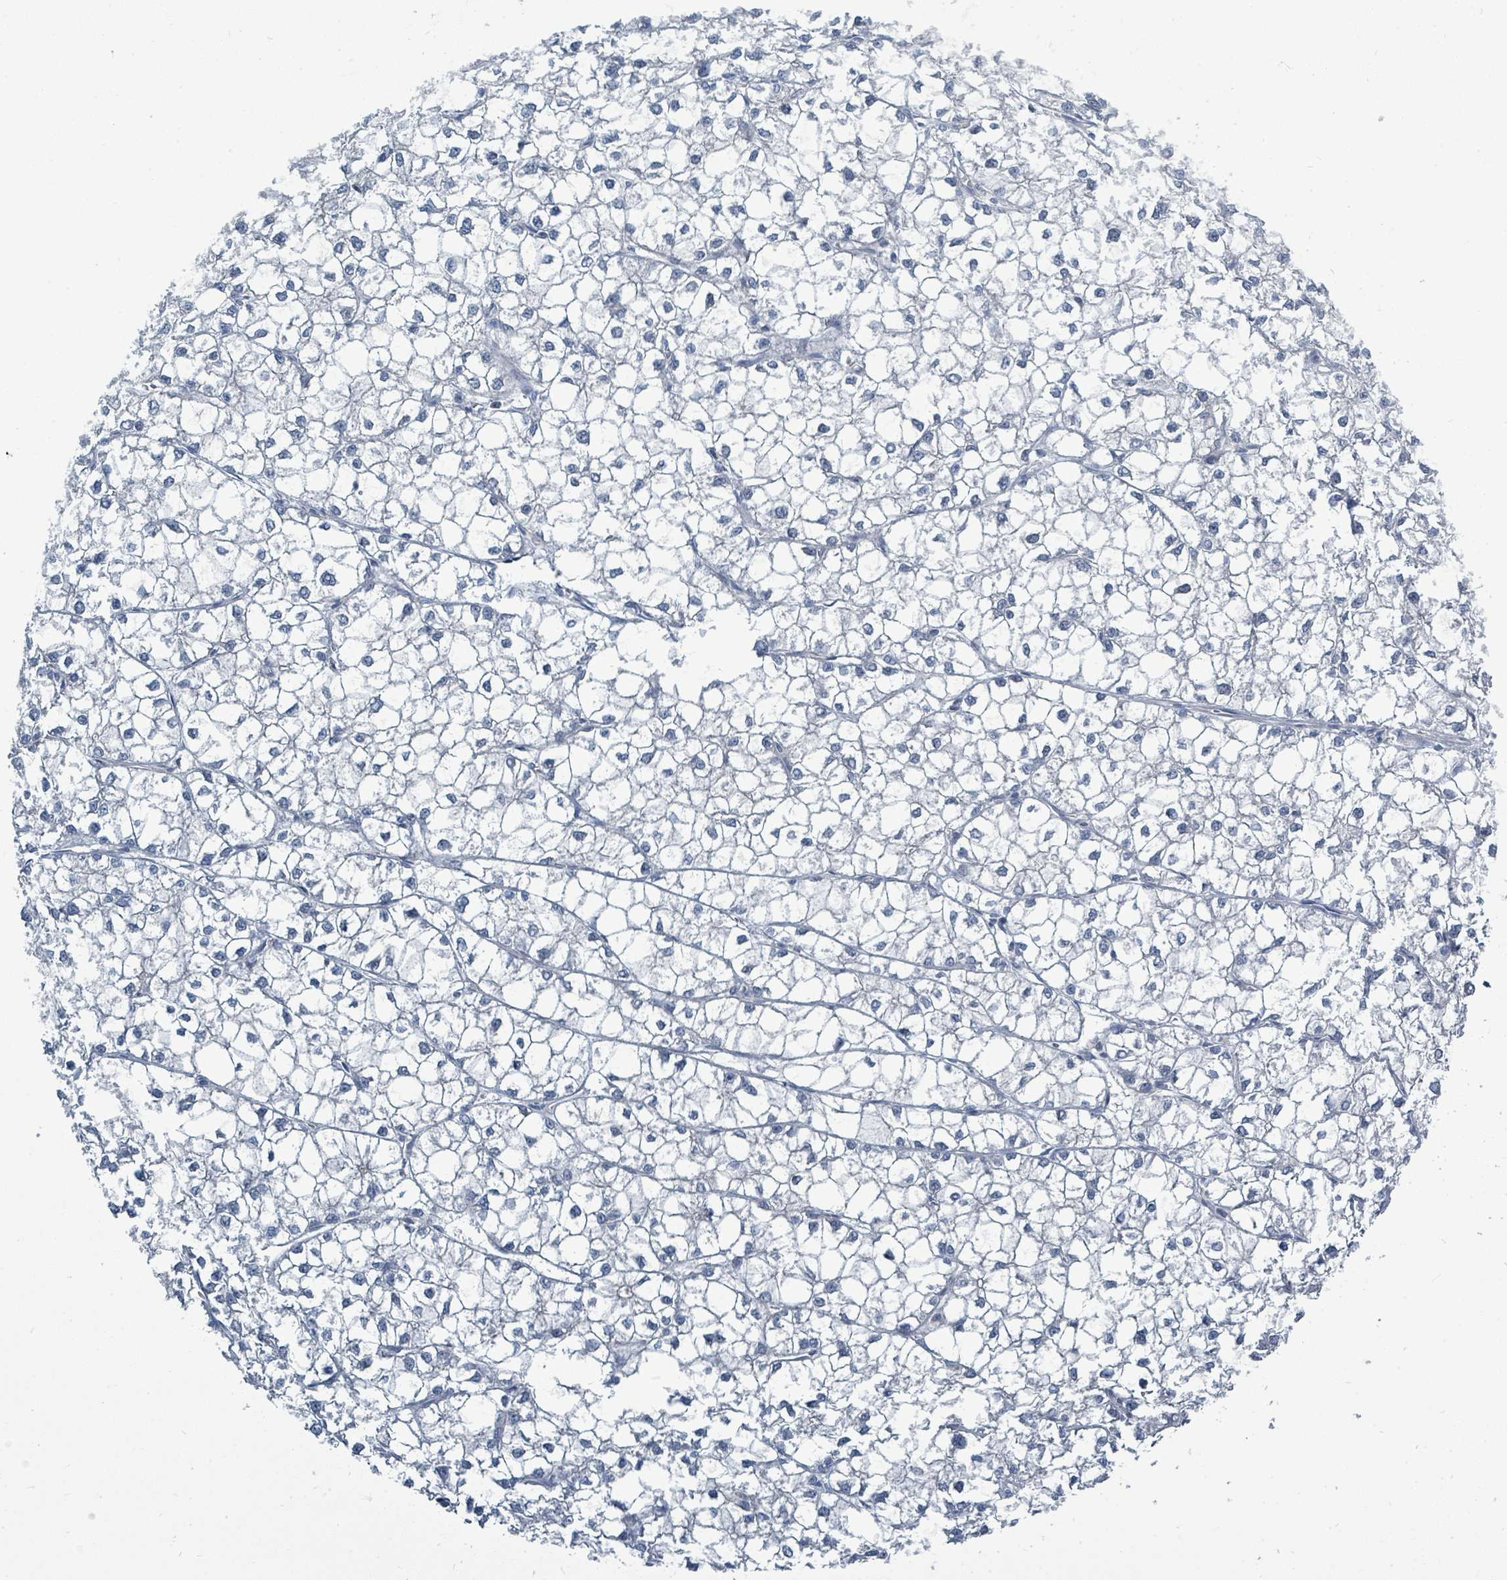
{"staining": {"intensity": "negative", "quantity": "none", "location": "none"}, "tissue": "liver cancer", "cell_type": "Tumor cells", "image_type": "cancer", "snomed": [{"axis": "morphology", "description": "Carcinoma, Hepatocellular, NOS"}, {"axis": "topography", "description": "Liver"}], "caption": "High magnification brightfield microscopy of liver cancer stained with DAB (brown) and counterstained with hematoxylin (blue): tumor cells show no significant staining.", "gene": "SLC25A23", "patient": {"sex": "female", "age": 43}}